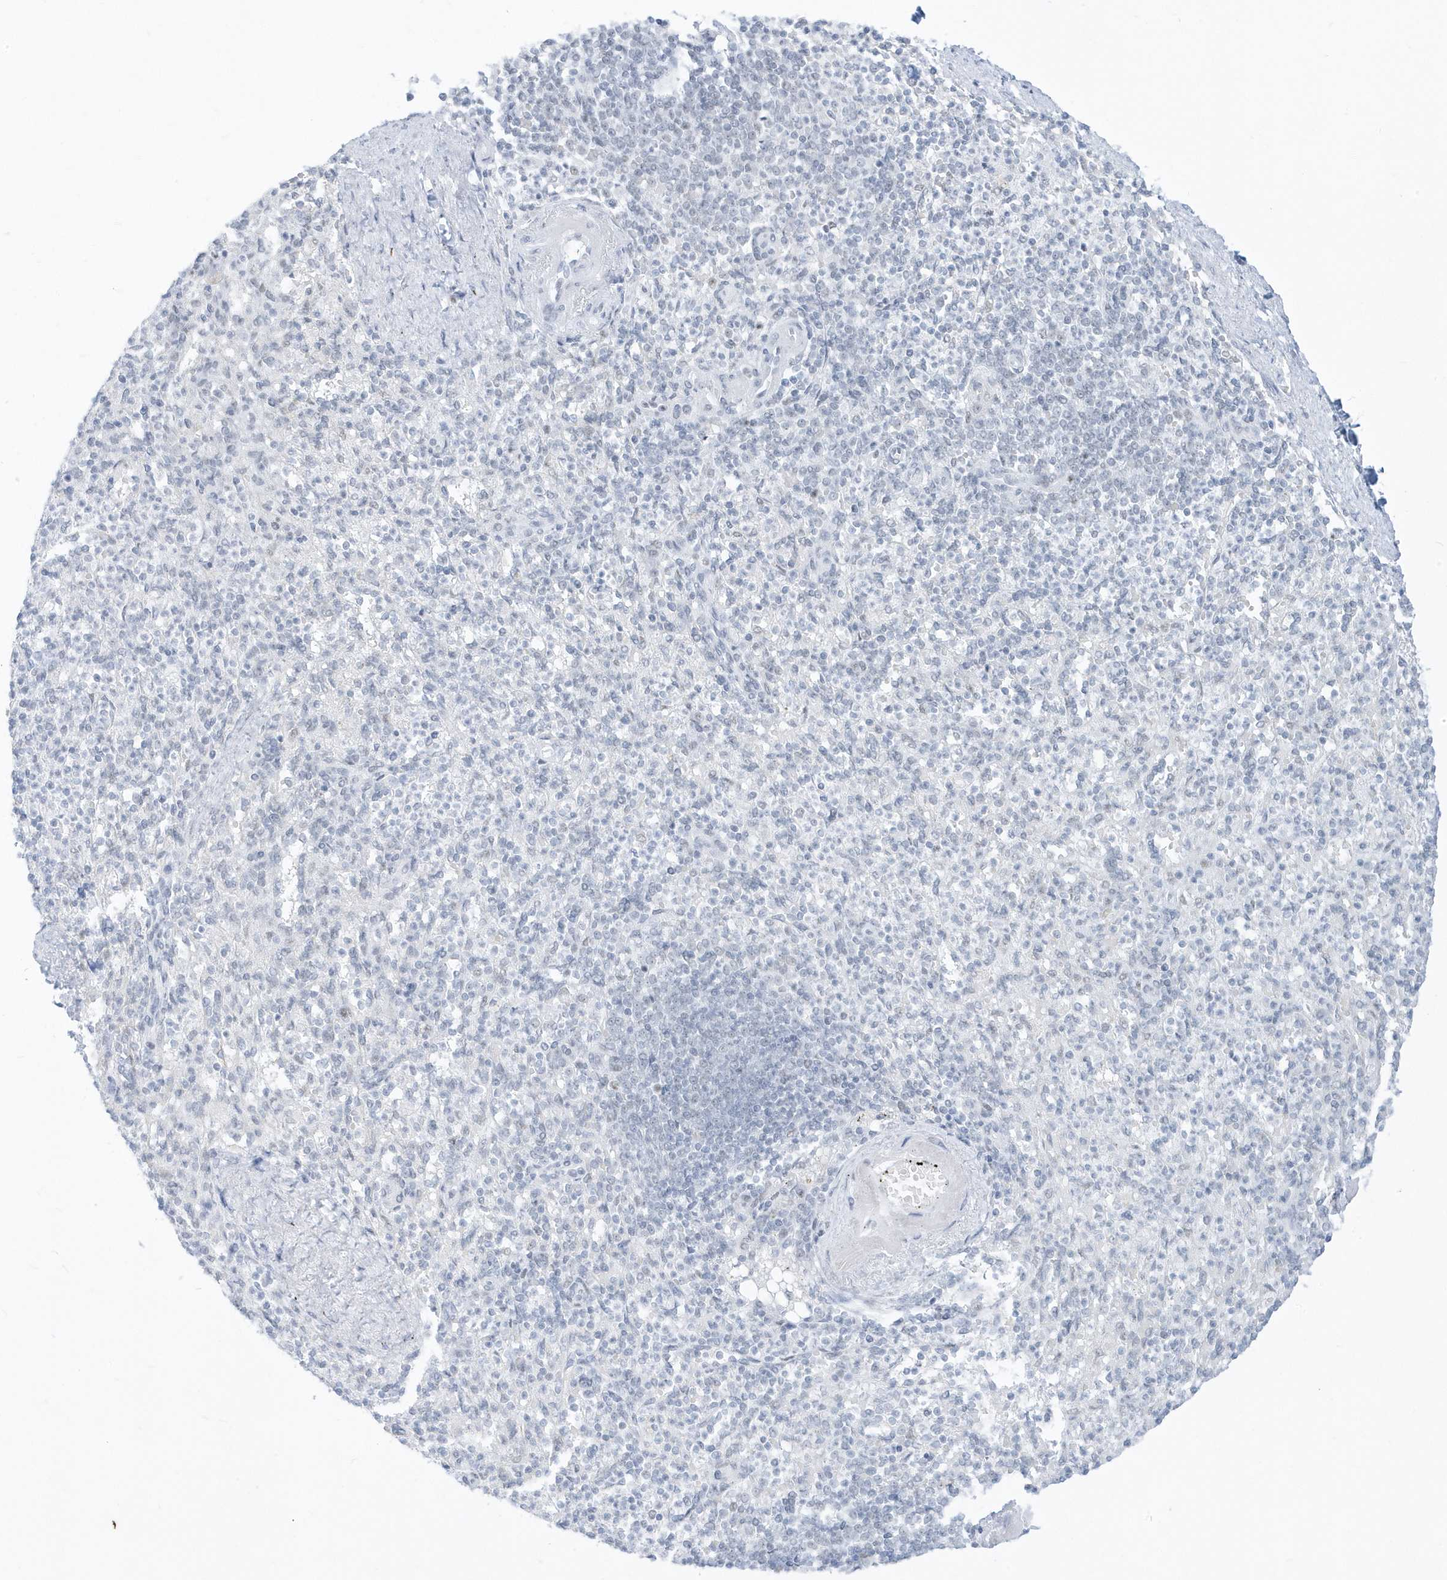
{"staining": {"intensity": "negative", "quantity": "none", "location": "none"}, "tissue": "spleen", "cell_type": "Cells in red pulp", "image_type": "normal", "snomed": [{"axis": "morphology", "description": "Normal tissue, NOS"}, {"axis": "topography", "description": "Spleen"}], "caption": "Benign spleen was stained to show a protein in brown. There is no significant expression in cells in red pulp. (DAB (3,3'-diaminobenzidine) immunohistochemistry with hematoxylin counter stain).", "gene": "PLEKHN1", "patient": {"sex": "female", "age": 74}}